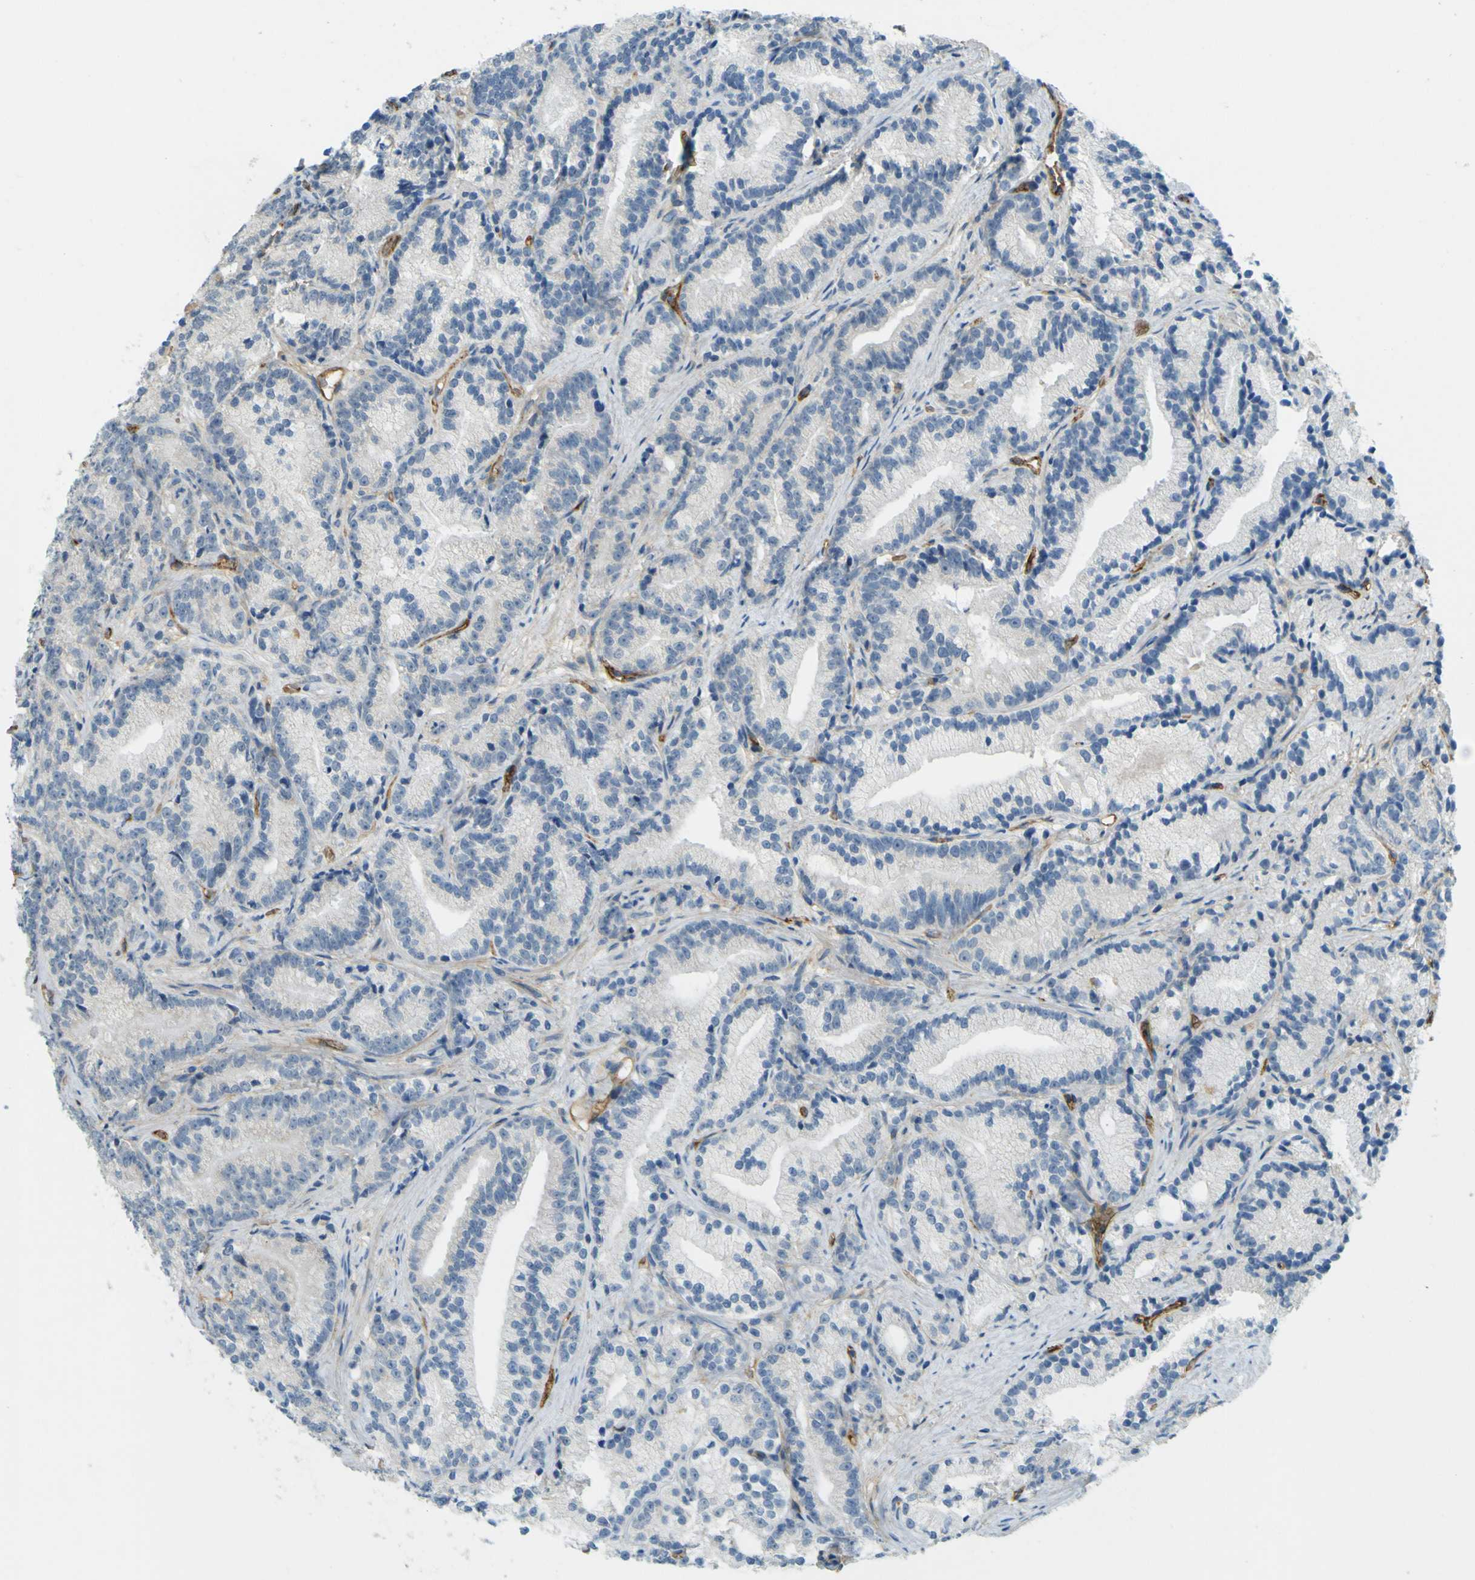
{"staining": {"intensity": "negative", "quantity": "none", "location": "none"}, "tissue": "prostate cancer", "cell_type": "Tumor cells", "image_type": "cancer", "snomed": [{"axis": "morphology", "description": "Adenocarcinoma, Low grade"}, {"axis": "topography", "description": "Prostate"}], "caption": "Immunohistochemistry of prostate cancer reveals no expression in tumor cells.", "gene": "PLXDC1", "patient": {"sex": "male", "age": 89}}